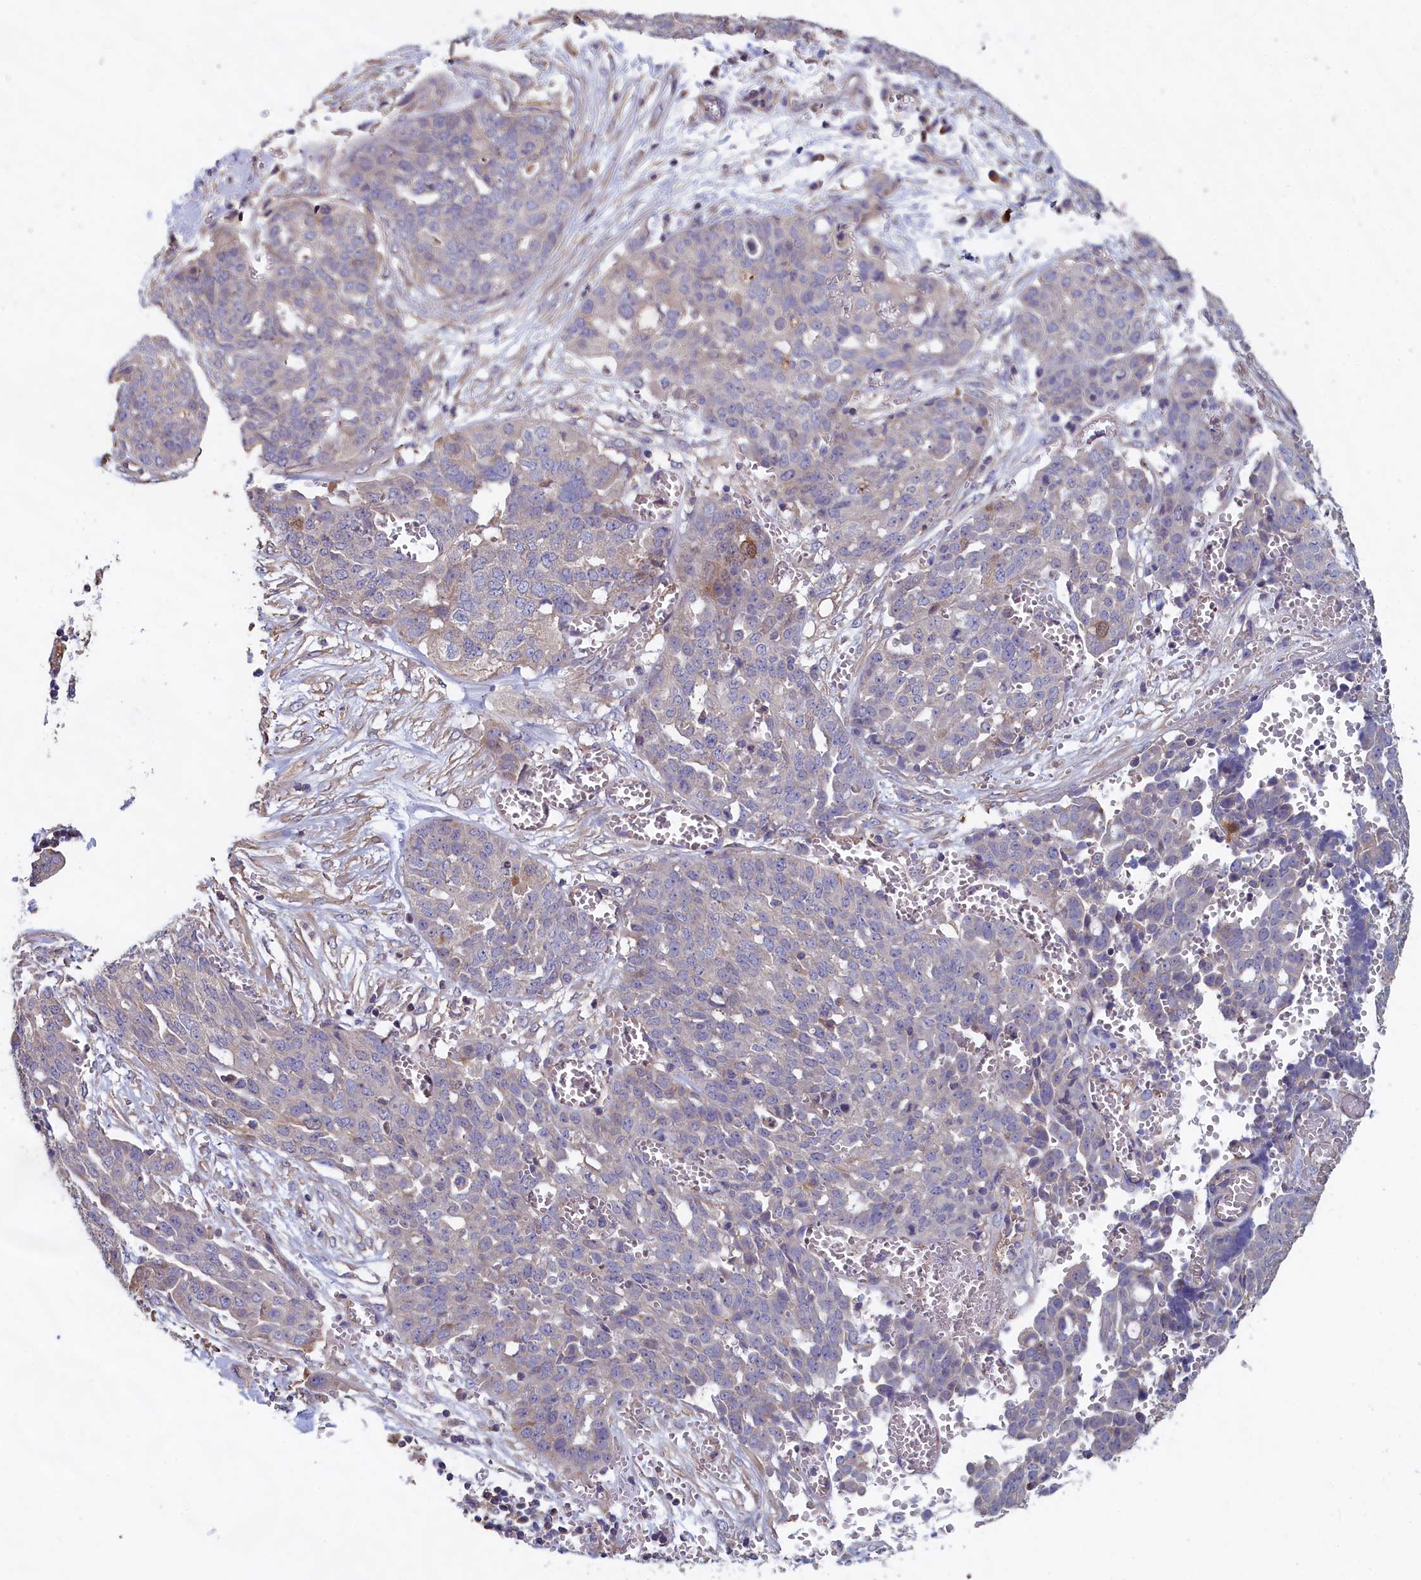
{"staining": {"intensity": "weak", "quantity": "<25%", "location": "cytoplasmic/membranous"}, "tissue": "ovarian cancer", "cell_type": "Tumor cells", "image_type": "cancer", "snomed": [{"axis": "morphology", "description": "Cystadenocarcinoma, serous, NOS"}, {"axis": "topography", "description": "Soft tissue"}, {"axis": "topography", "description": "Ovary"}], "caption": "IHC image of neoplastic tissue: human ovarian serous cystadenocarcinoma stained with DAB exhibits no significant protein positivity in tumor cells.", "gene": "ANKRD2", "patient": {"sex": "female", "age": 57}}